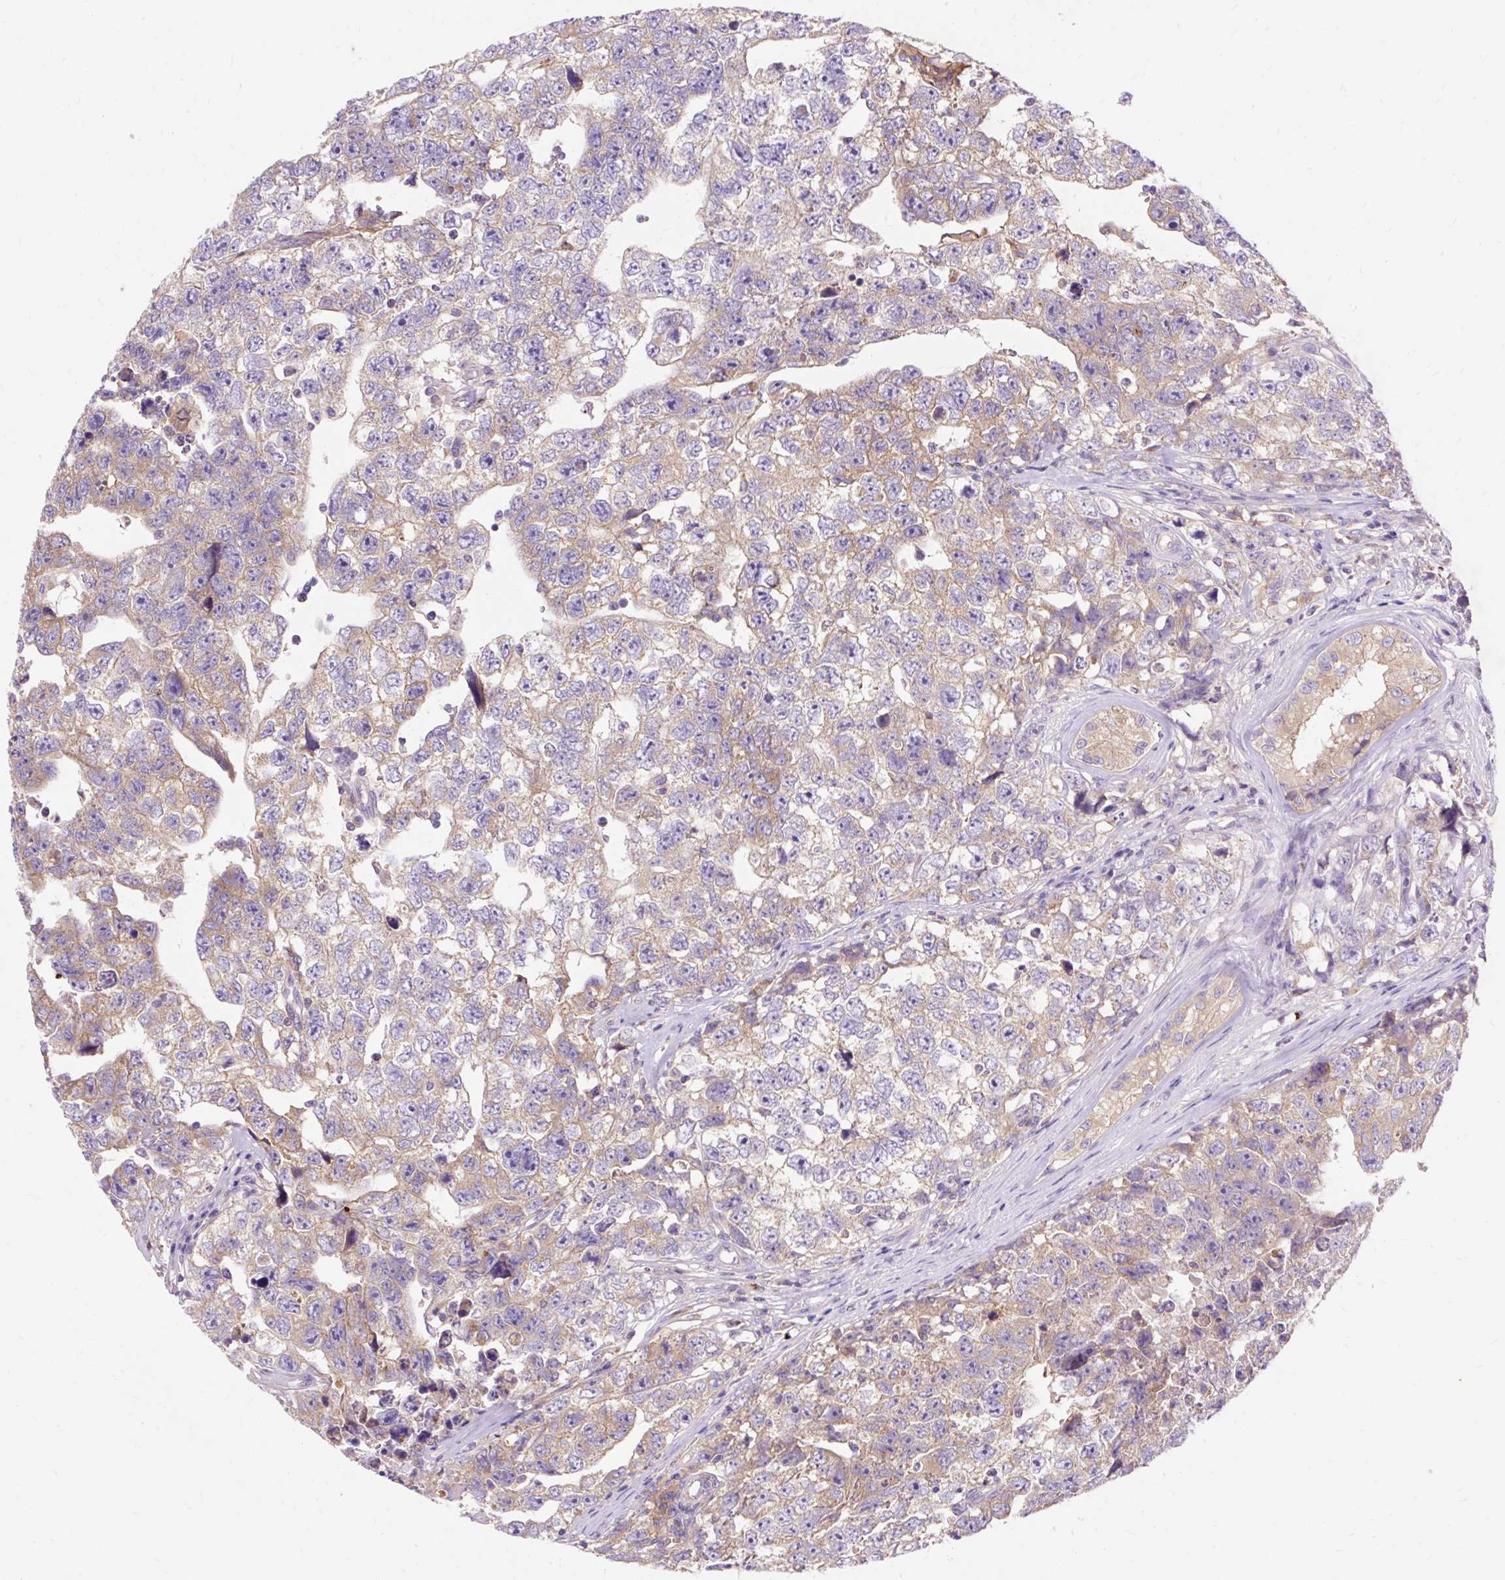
{"staining": {"intensity": "weak", "quantity": ">75%", "location": "cytoplasmic/membranous"}, "tissue": "testis cancer", "cell_type": "Tumor cells", "image_type": "cancer", "snomed": [{"axis": "morphology", "description": "Carcinoma, Embryonal, NOS"}, {"axis": "topography", "description": "Testis"}], "caption": "Testis cancer tissue shows weak cytoplasmic/membranous staining in about >75% of tumor cells (DAB (3,3'-diaminobenzidine) = brown stain, brightfield microscopy at high magnification).", "gene": "OR4K15", "patient": {"sex": "male", "age": 22}}